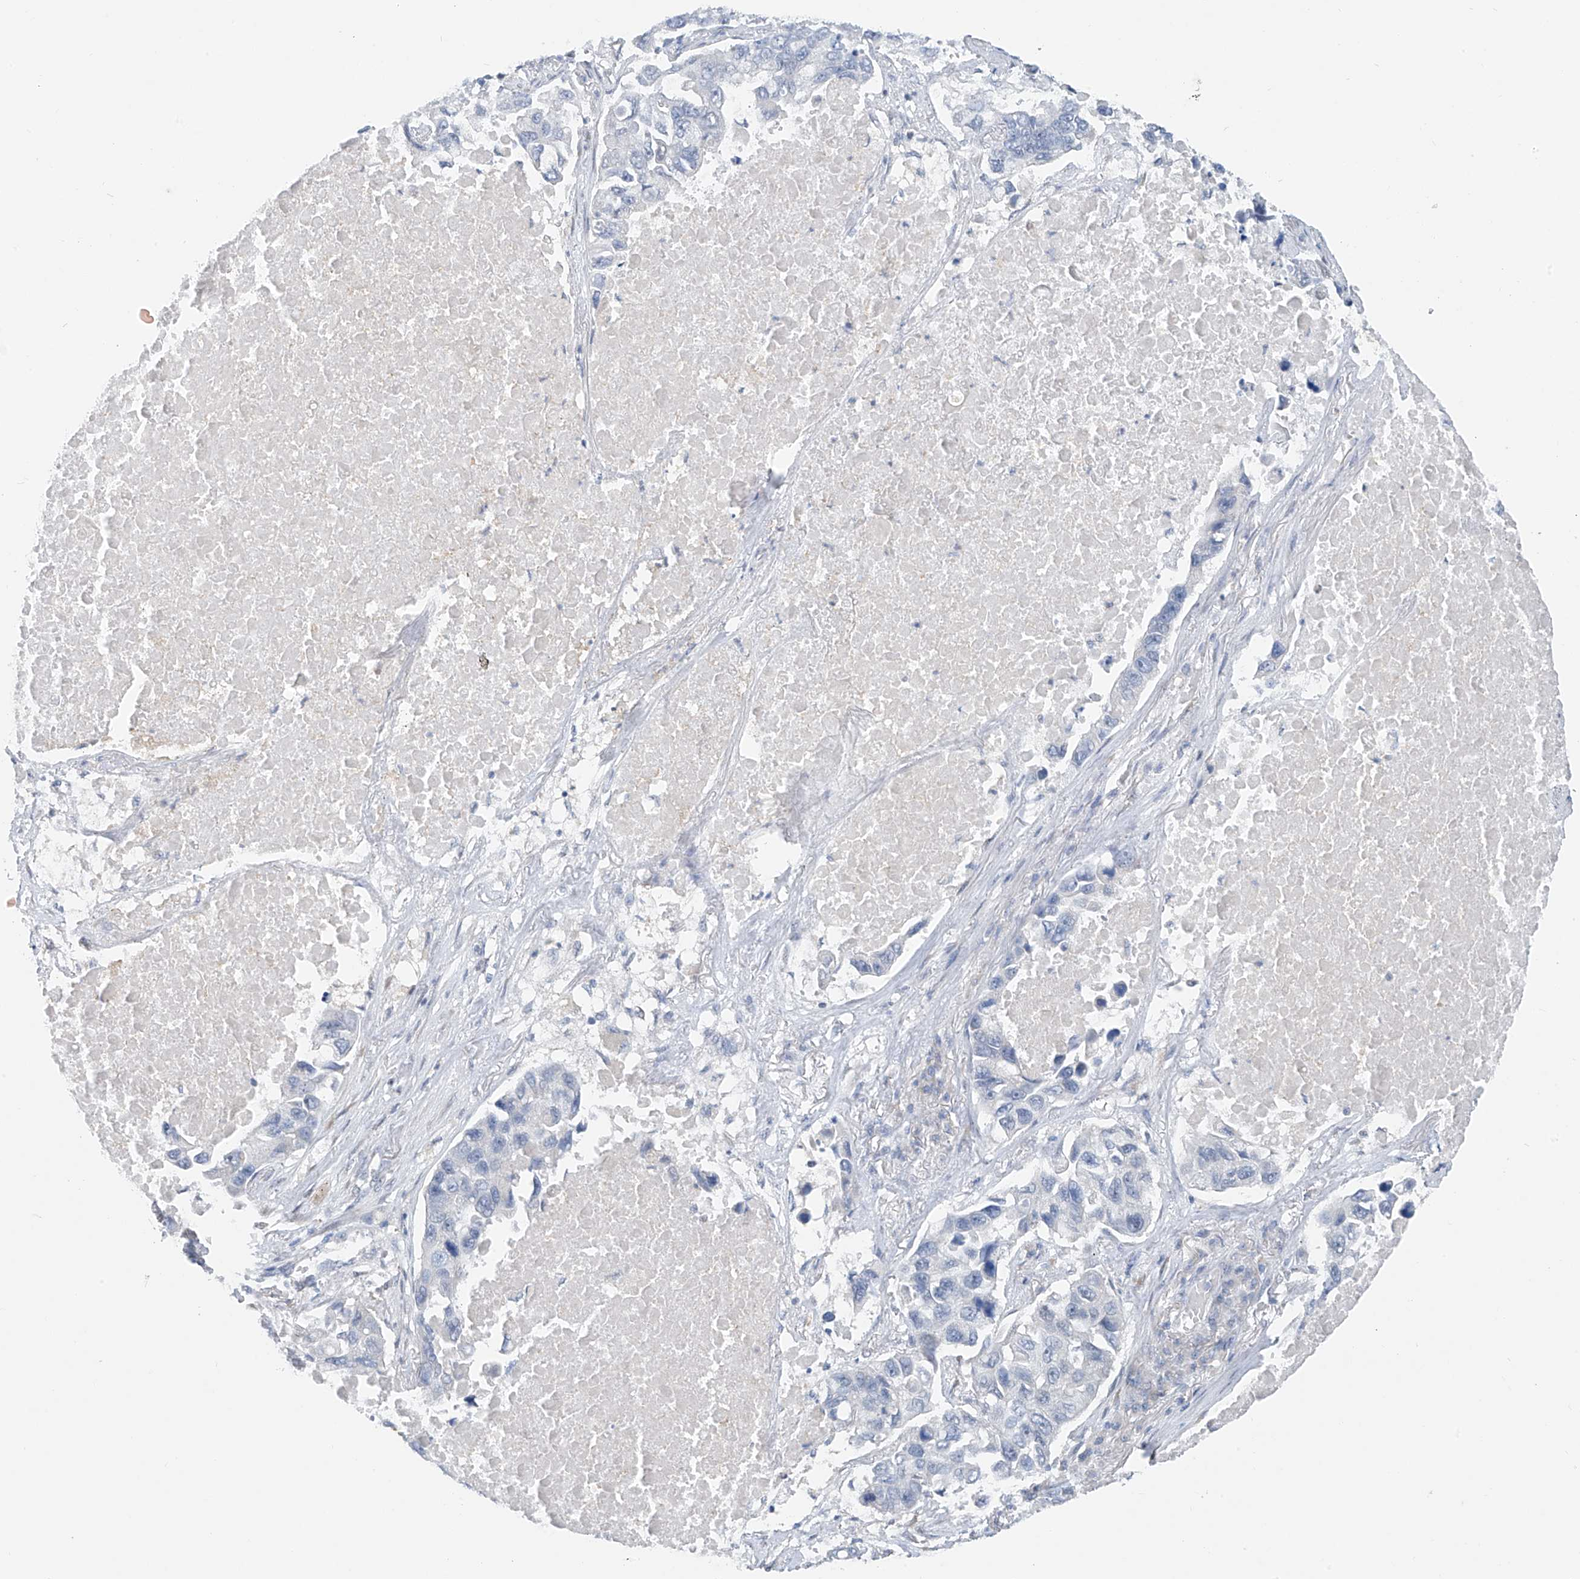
{"staining": {"intensity": "negative", "quantity": "none", "location": "none"}, "tissue": "lung cancer", "cell_type": "Tumor cells", "image_type": "cancer", "snomed": [{"axis": "morphology", "description": "Adenocarcinoma, NOS"}, {"axis": "topography", "description": "Lung"}], "caption": "IHC photomicrograph of neoplastic tissue: human lung adenocarcinoma stained with DAB demonstrates no significant protein expression in tumor cells. (Stains: DAB immunohistochemistry with hematoxylin counter stain, Microscopy: brightfield microscopy at high magnification).", "gene": "CYP4V2", "patient": {"sex": "male", "age": 64}}